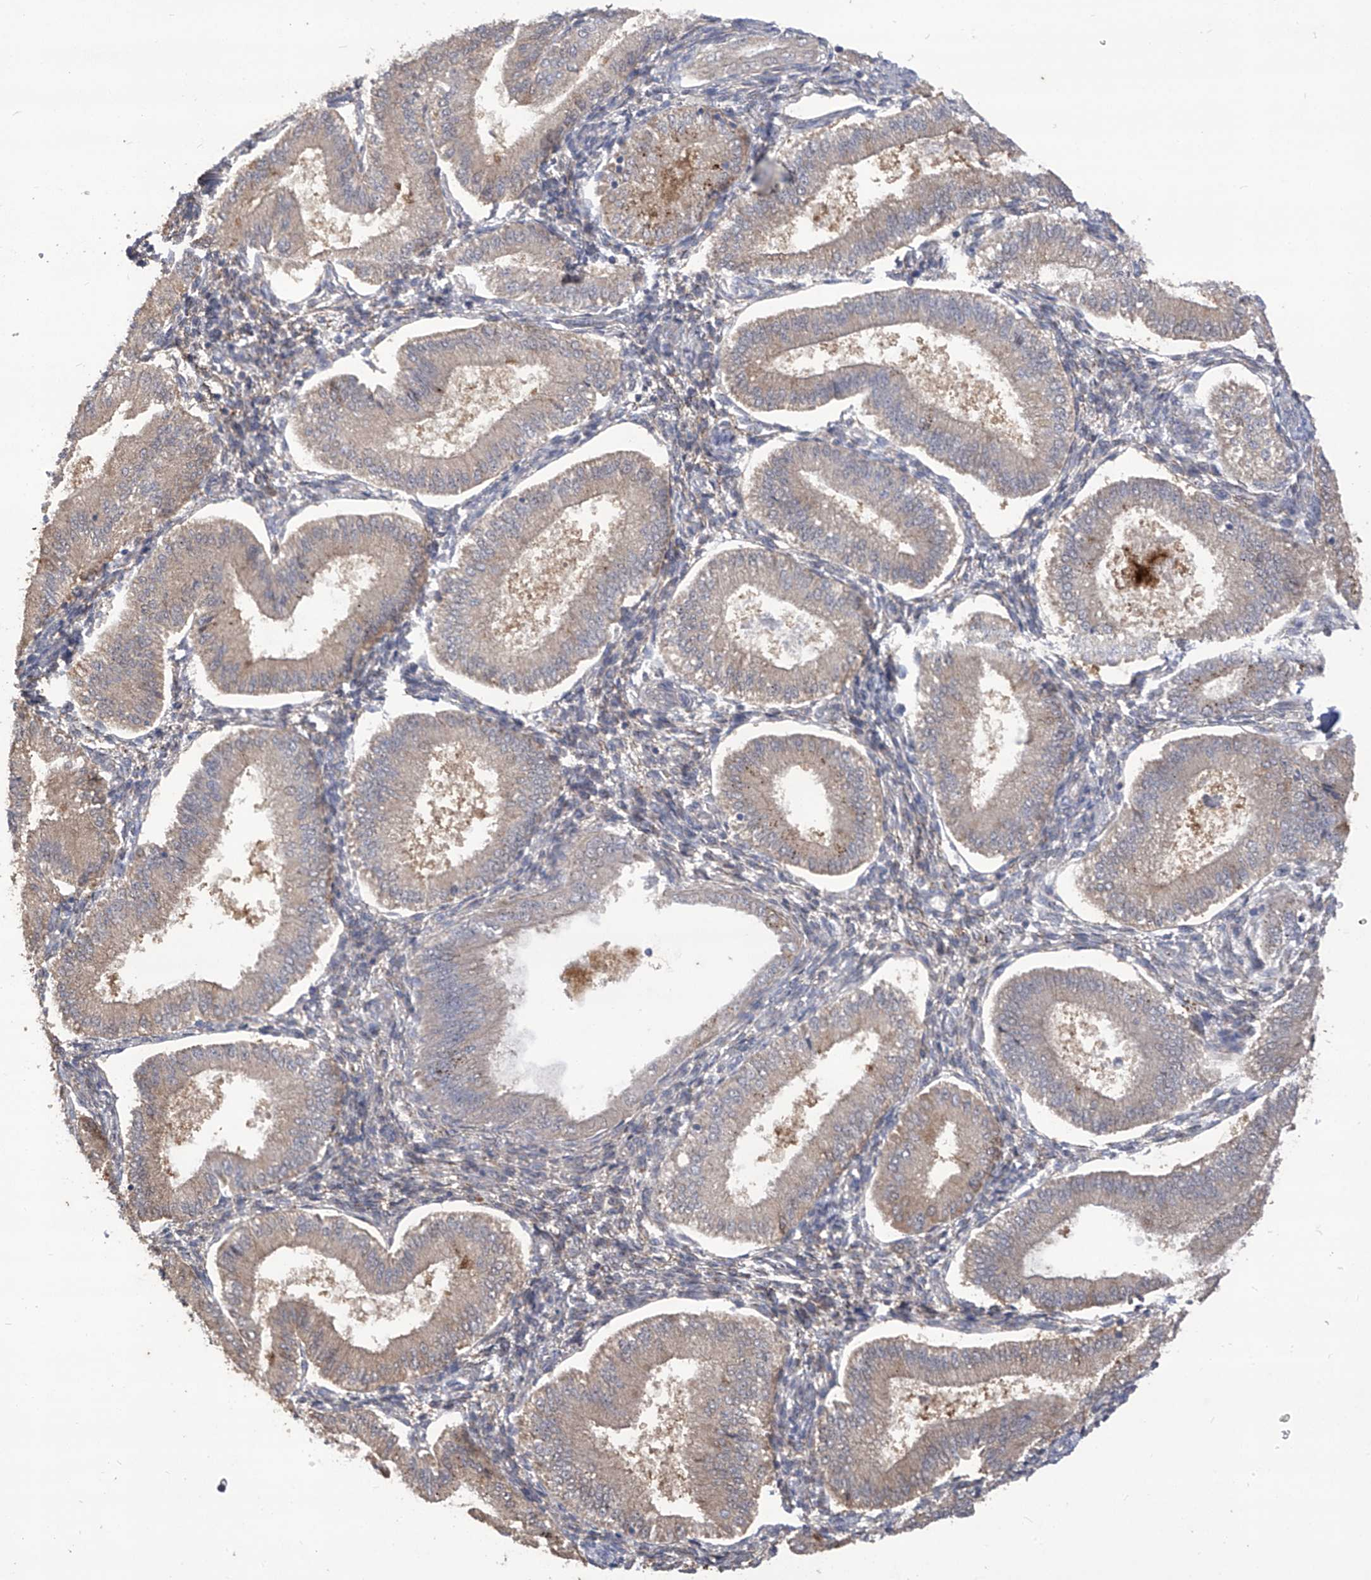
{"staining": {"intensity": "negative", "quantity": "none", "location": "none"}, "tissue": "endometrium", "cell_type": "Cells in endometrial stroma", "image_type": "normal", "snomed": [{"axis": "morphology", "description": "Normal tissue, NOS"}, {"axis": "topography", "description": "Endometrium"}], "caption": "Cells in endometrial stroma show no significant staining in normal endometrium. (Immunohistochemistry, brightfield microscopy, high magnification).", "gene": "TXNIP", "patient": {"sex": "female", "age": 39}}